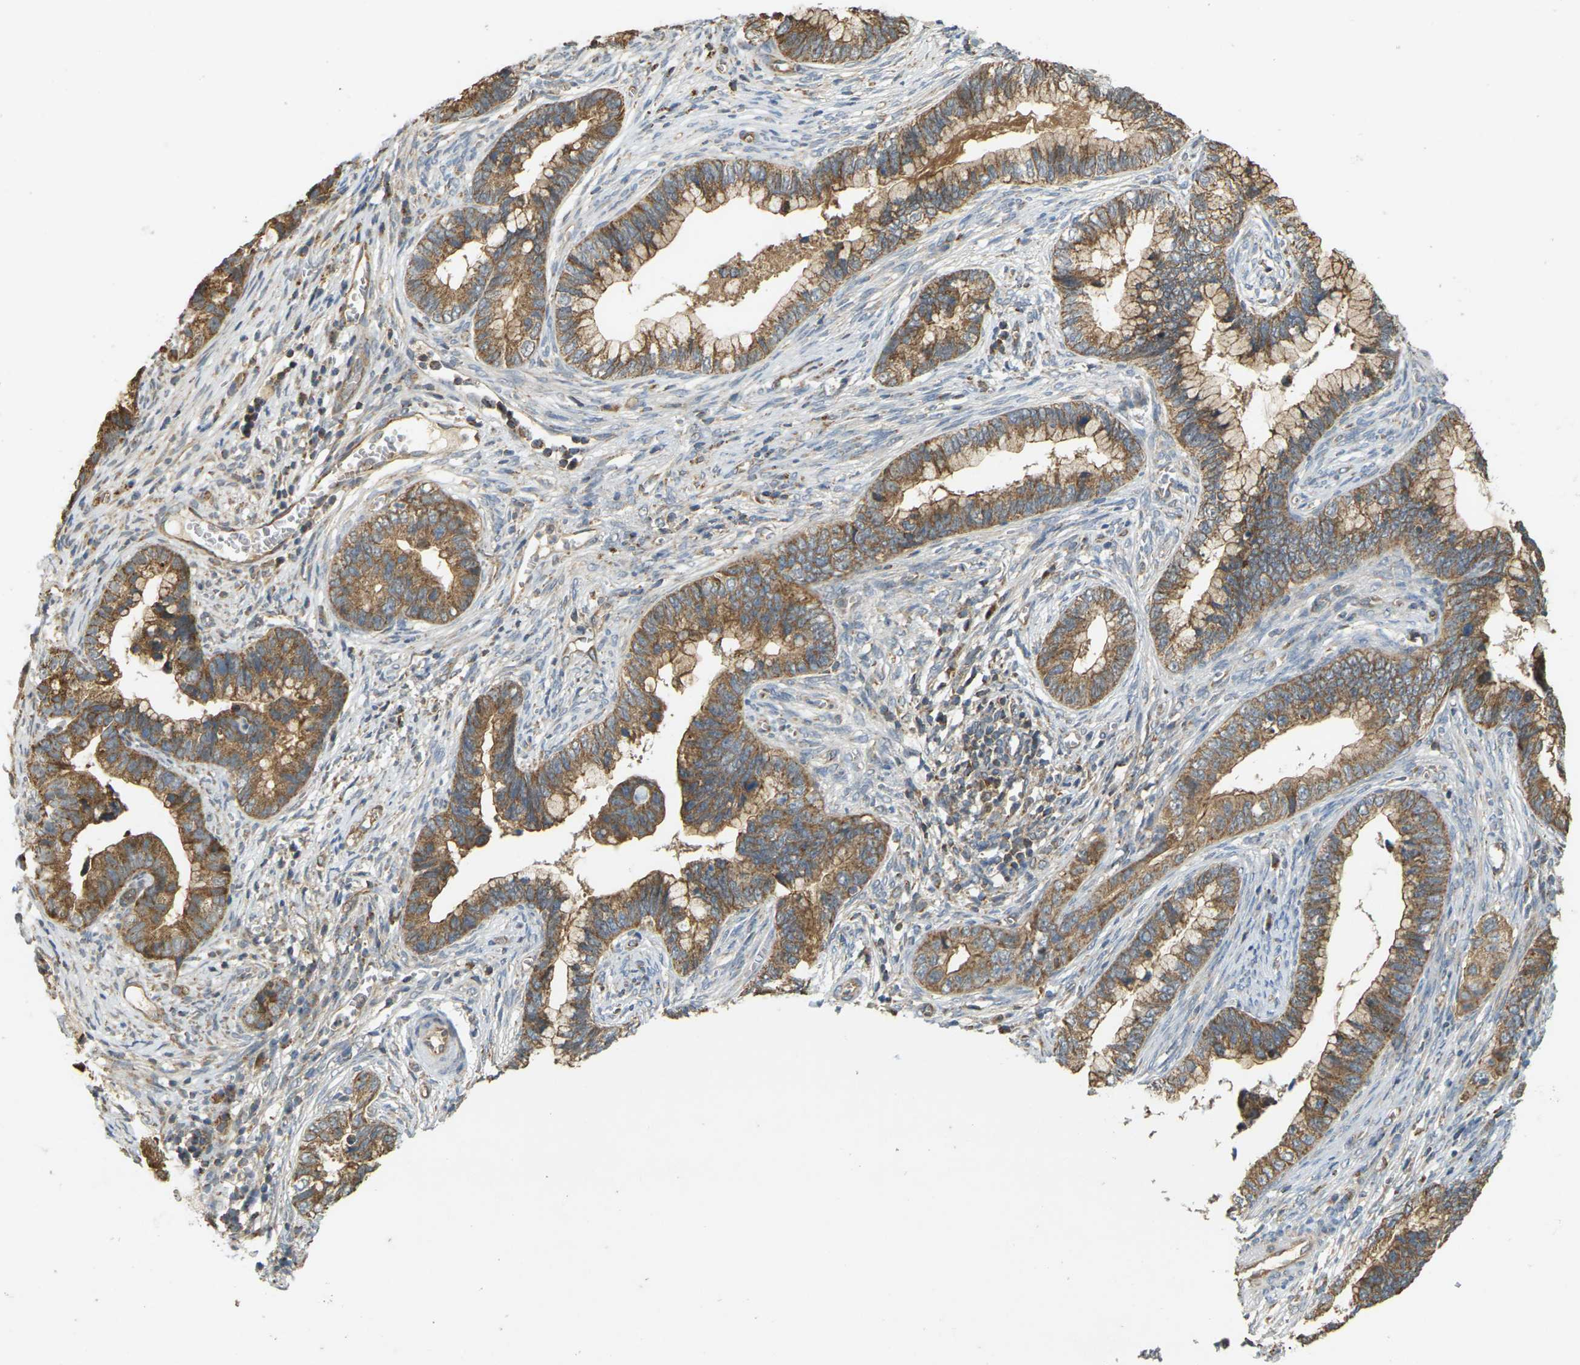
{"staining": {"intensity": "moderate", "quantity": ">75%", "location": "cytoplasmic/membranous"}, "tissue": "cervical cancer", "cell_type": "Tumor cells", "image_type": "cancer", "snomed": [{"axis": "morphology", "description": "Adenocarcinoma, NOS"}, {"axis": "topography", "description": "Cervix"}], "caption": "Immunohistochemistry photomicrograph of cervical cancer stained for a protein (brown), which displays medium levels of moderate cytoplasmic/membranous staining in about >75% of tumor cells.", "gene": "KSR1", "patient": {"sex": "female", "age": 44}}